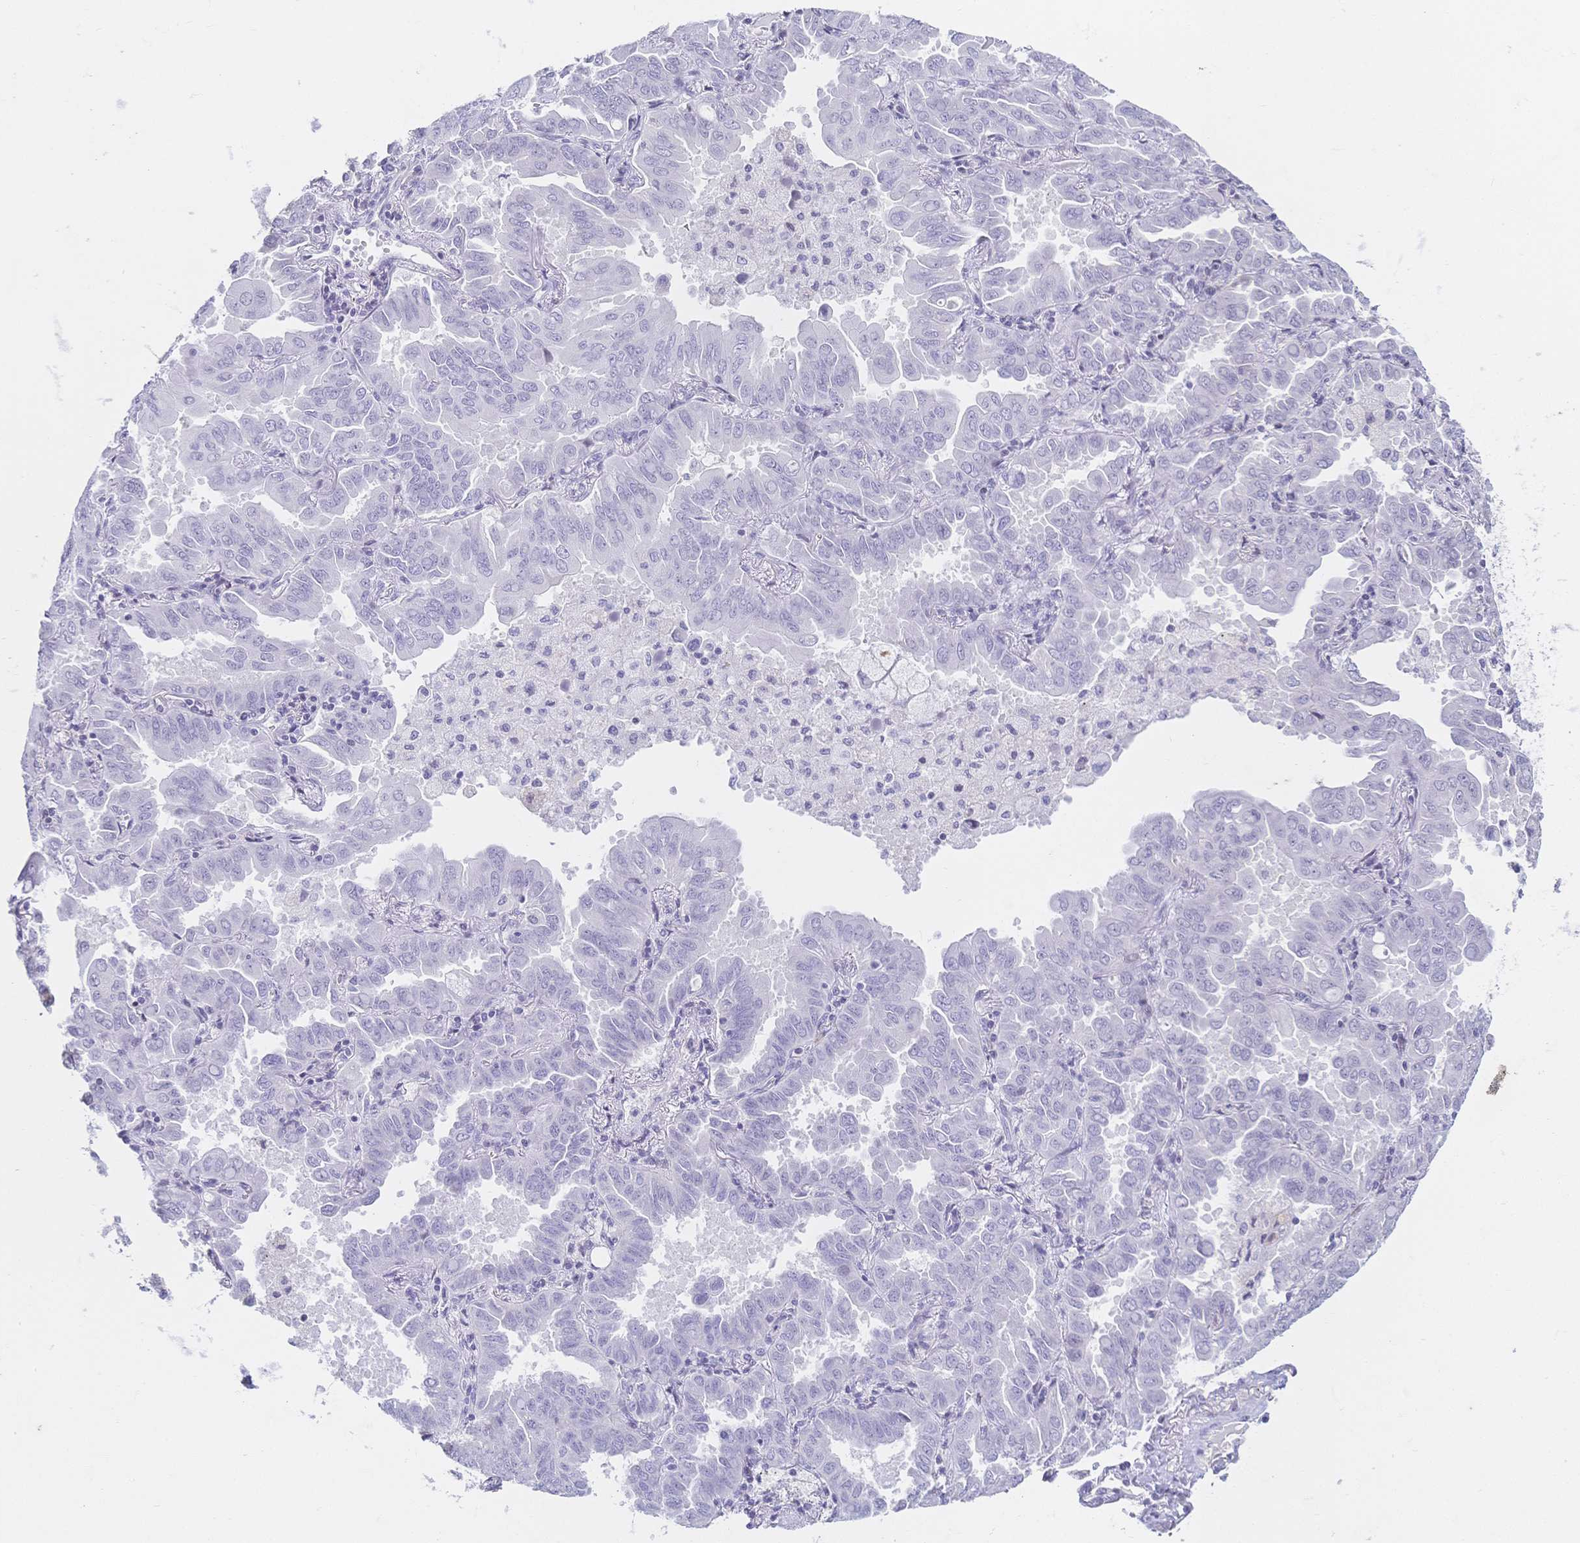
{"staining": {"intensity": "negative", "quantity": "none", "location": "none"}, "tissue": "lung cancer", "cell_type": "Tumor cells", "image_type": "cancer", "snomed": [{"axis": "morphology", "description": "Adenocarcinoma, NOS"}, {"axis": "topography", "description": "Lung"}], "caption": "Histopathology image shows no significant protein positivity in tumor cells of lung cancer.", "gene": "CR2", "patient": {"sex": "male", "age": 64}}